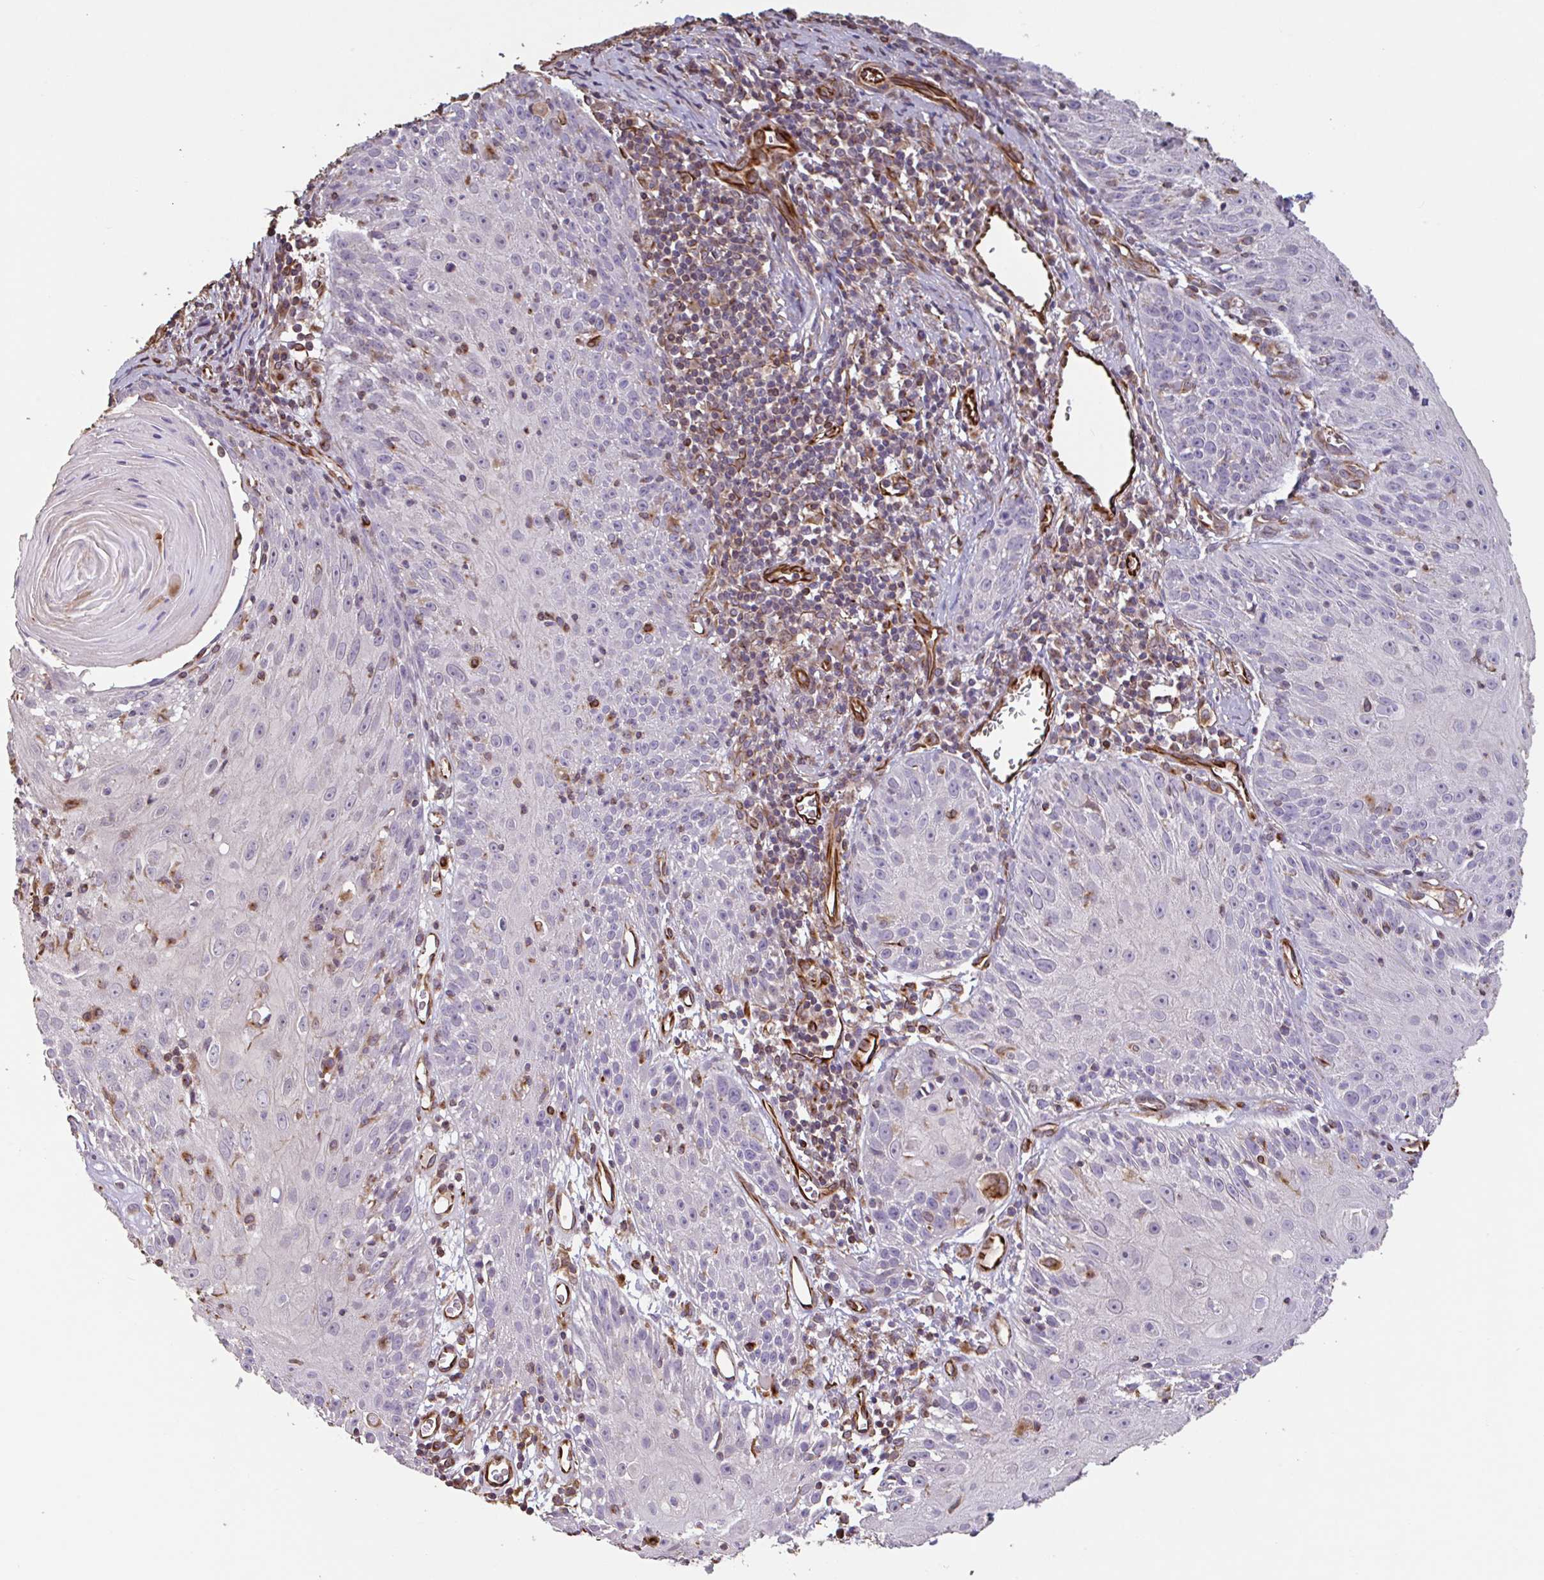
{"staining": {"intensity": "negative", "quantity": "none", "location": "none"}, "tissue": "skin cancer", "cell_type": "Tumor cells", "image_type": "cancer", "snomed": [{"axis": "morphology", "description": "Squamous cell carcinoma, NOS"}, {"axis": "topography", "description": "Skin"}, {"axis": "topography", "description": "Vulva"}], "caption": "Squamous cell carcinoma (skin) was stained to show a protein in brown. There is no significant staining in tumor cells.", "gene": "ZNF790", "patient": {"sex": "female", "age": 76}}